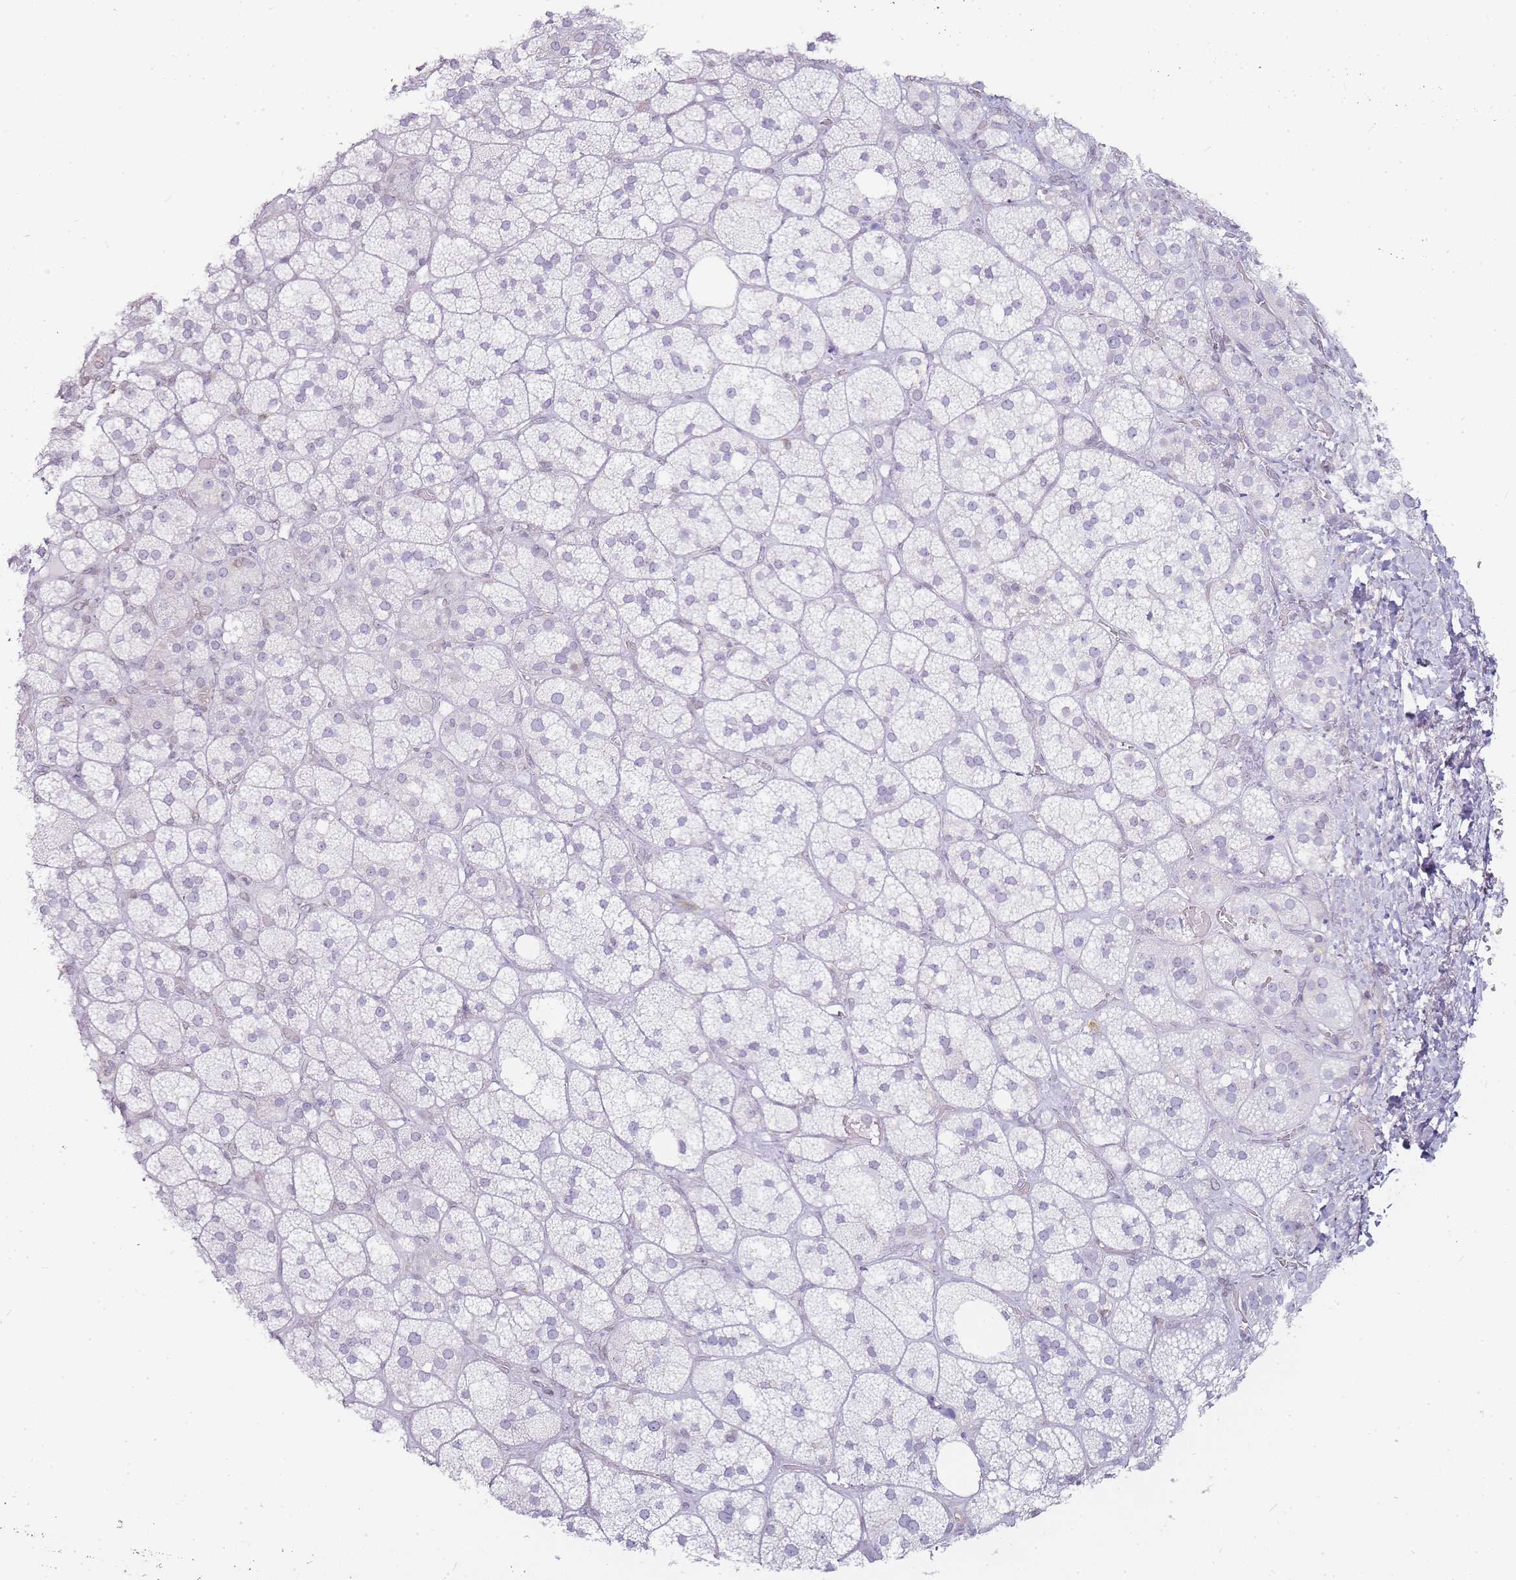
{"staining": {"intensity": "negative", "quantity": "none", "location": "none"}, "tissue": "adrenal gland", "cell_type": "Glandular cells", "image_type": "normal", "snomed": [{"axis": "morphology", "description": "Normal tissue, NOS"}, {"axis": "topography", "description": "Adrenal gland"}], "caption": "IHC histopathology image of benign adrenal gland: adrenal gland stained with DAB displays no significant protein expression in glandular cells.", "gene": "JAKMIP1", "patient": {"sex": "male", "age": 61}}